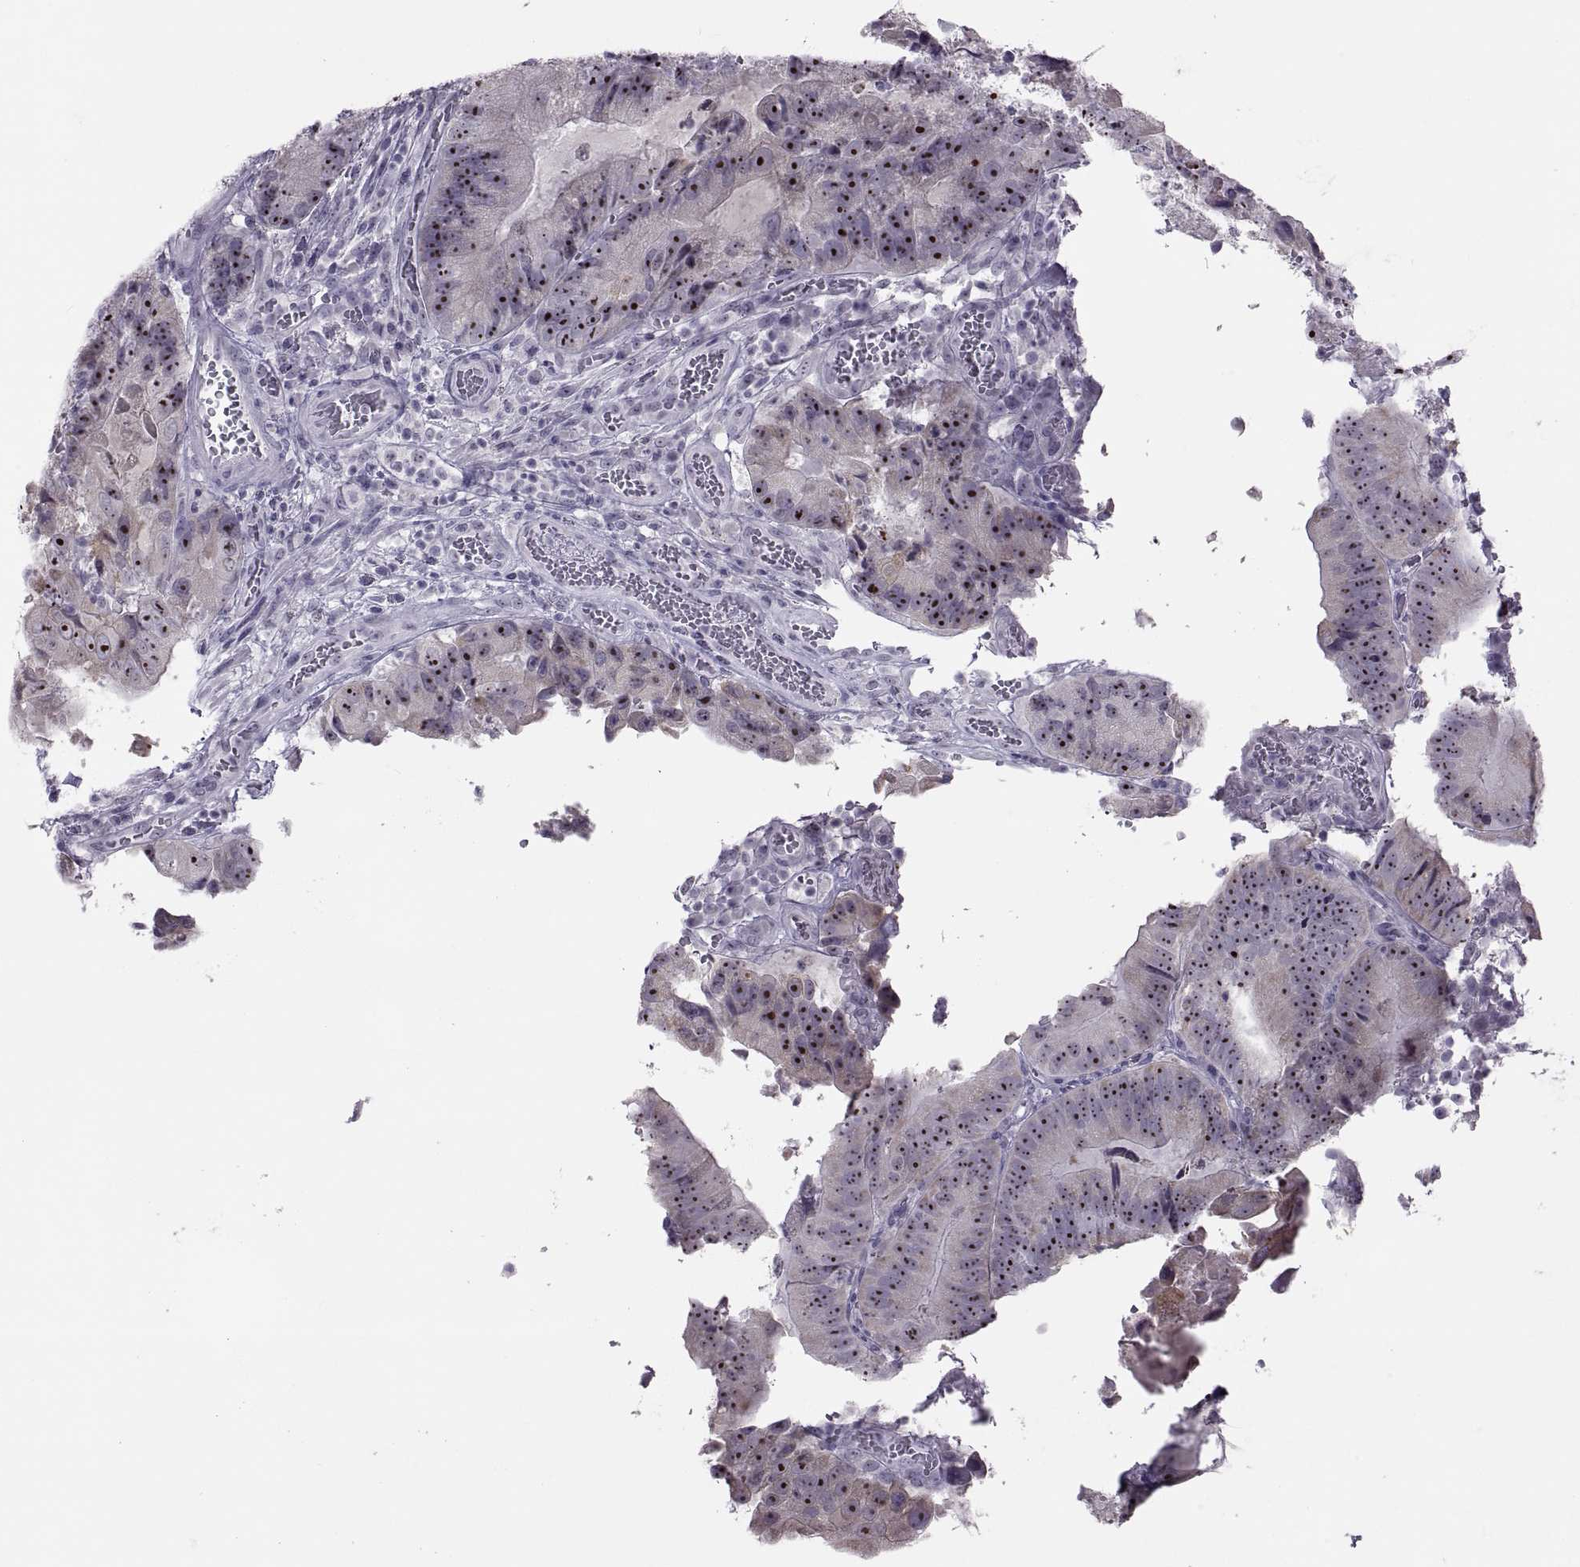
{"staining": {"intensity": "strong", "quantity": ">75%", "location": "nuclear"}, "tissue": "colorectal cancer", "cell_type": "Tumor cells", "image_type": "cancer", "snomed": [{"axis": "morphology", "description": "Adenocarcinoma, NOS"}, {"axis": "topography", "description": "Colon"}], "caption": "A brown stain labels strong nuclear positivity of a protein in colorectal cancer (adenocarcinoma) tumor cells.", "gene": "ASIC2", "patient": {"sex": "female", "age": 86}}